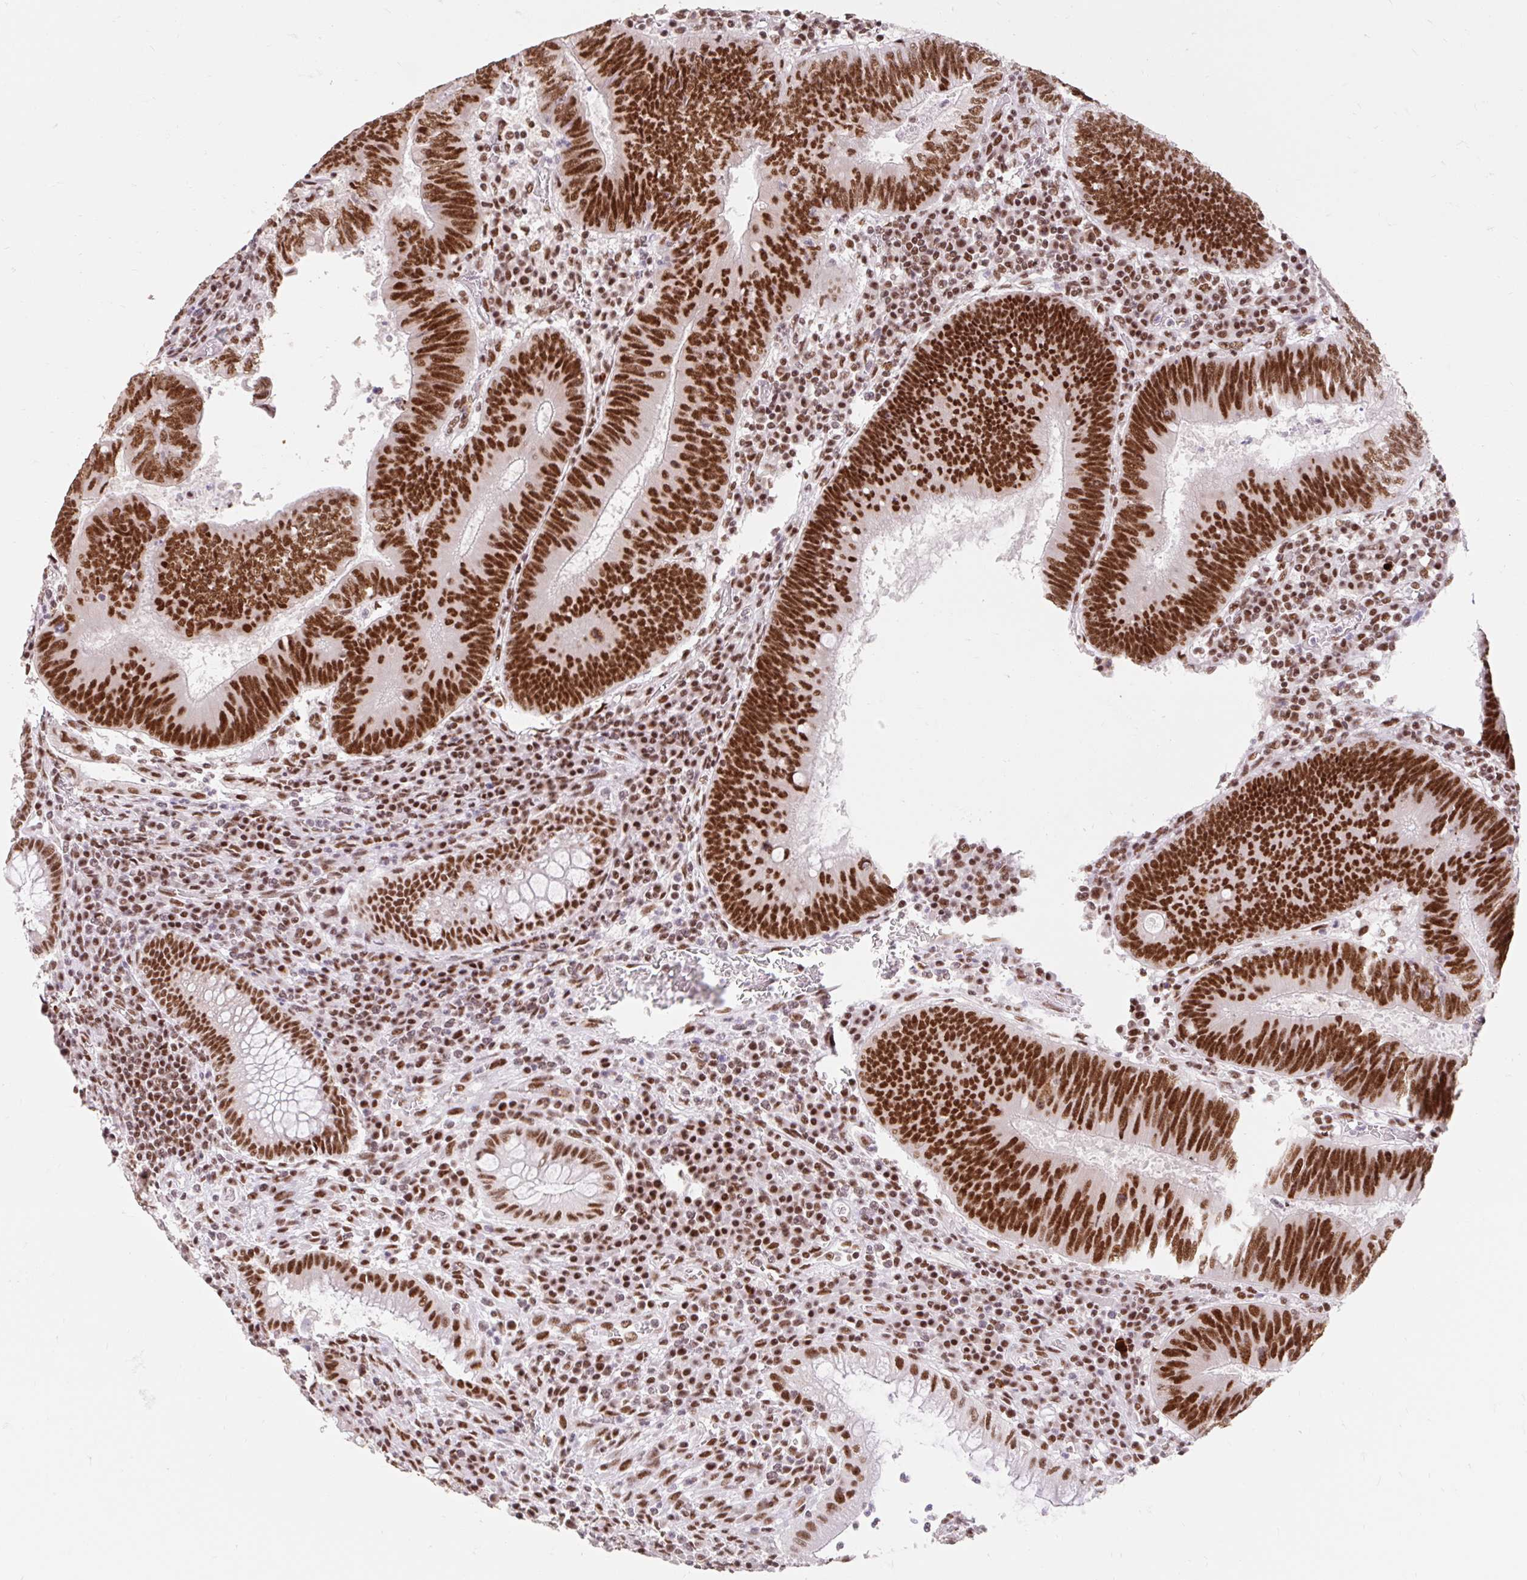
{"staining": {"intensity": "strong", "quantity": ">75%", "location": "nuclear"}, "tissue": "colorectal cancer", "cell_type": "Tumor cells", "image_type": "cancer", "snomed": [{"axis": "morphology", "description": "Adenocarcinoma, NOS"}, {"axis": "topography", "description": "Colon"}], "caption": "This micrograph displays adenocarcinoma (colorectal) stained with immunohistochemistry to label a protein in brown. The nuclear of tumor cells show strong positivity for the protein. Nuclei are counter-stained blue.", "gene": "SRSF10", "patient": {"sex": "male", "age": 67}}